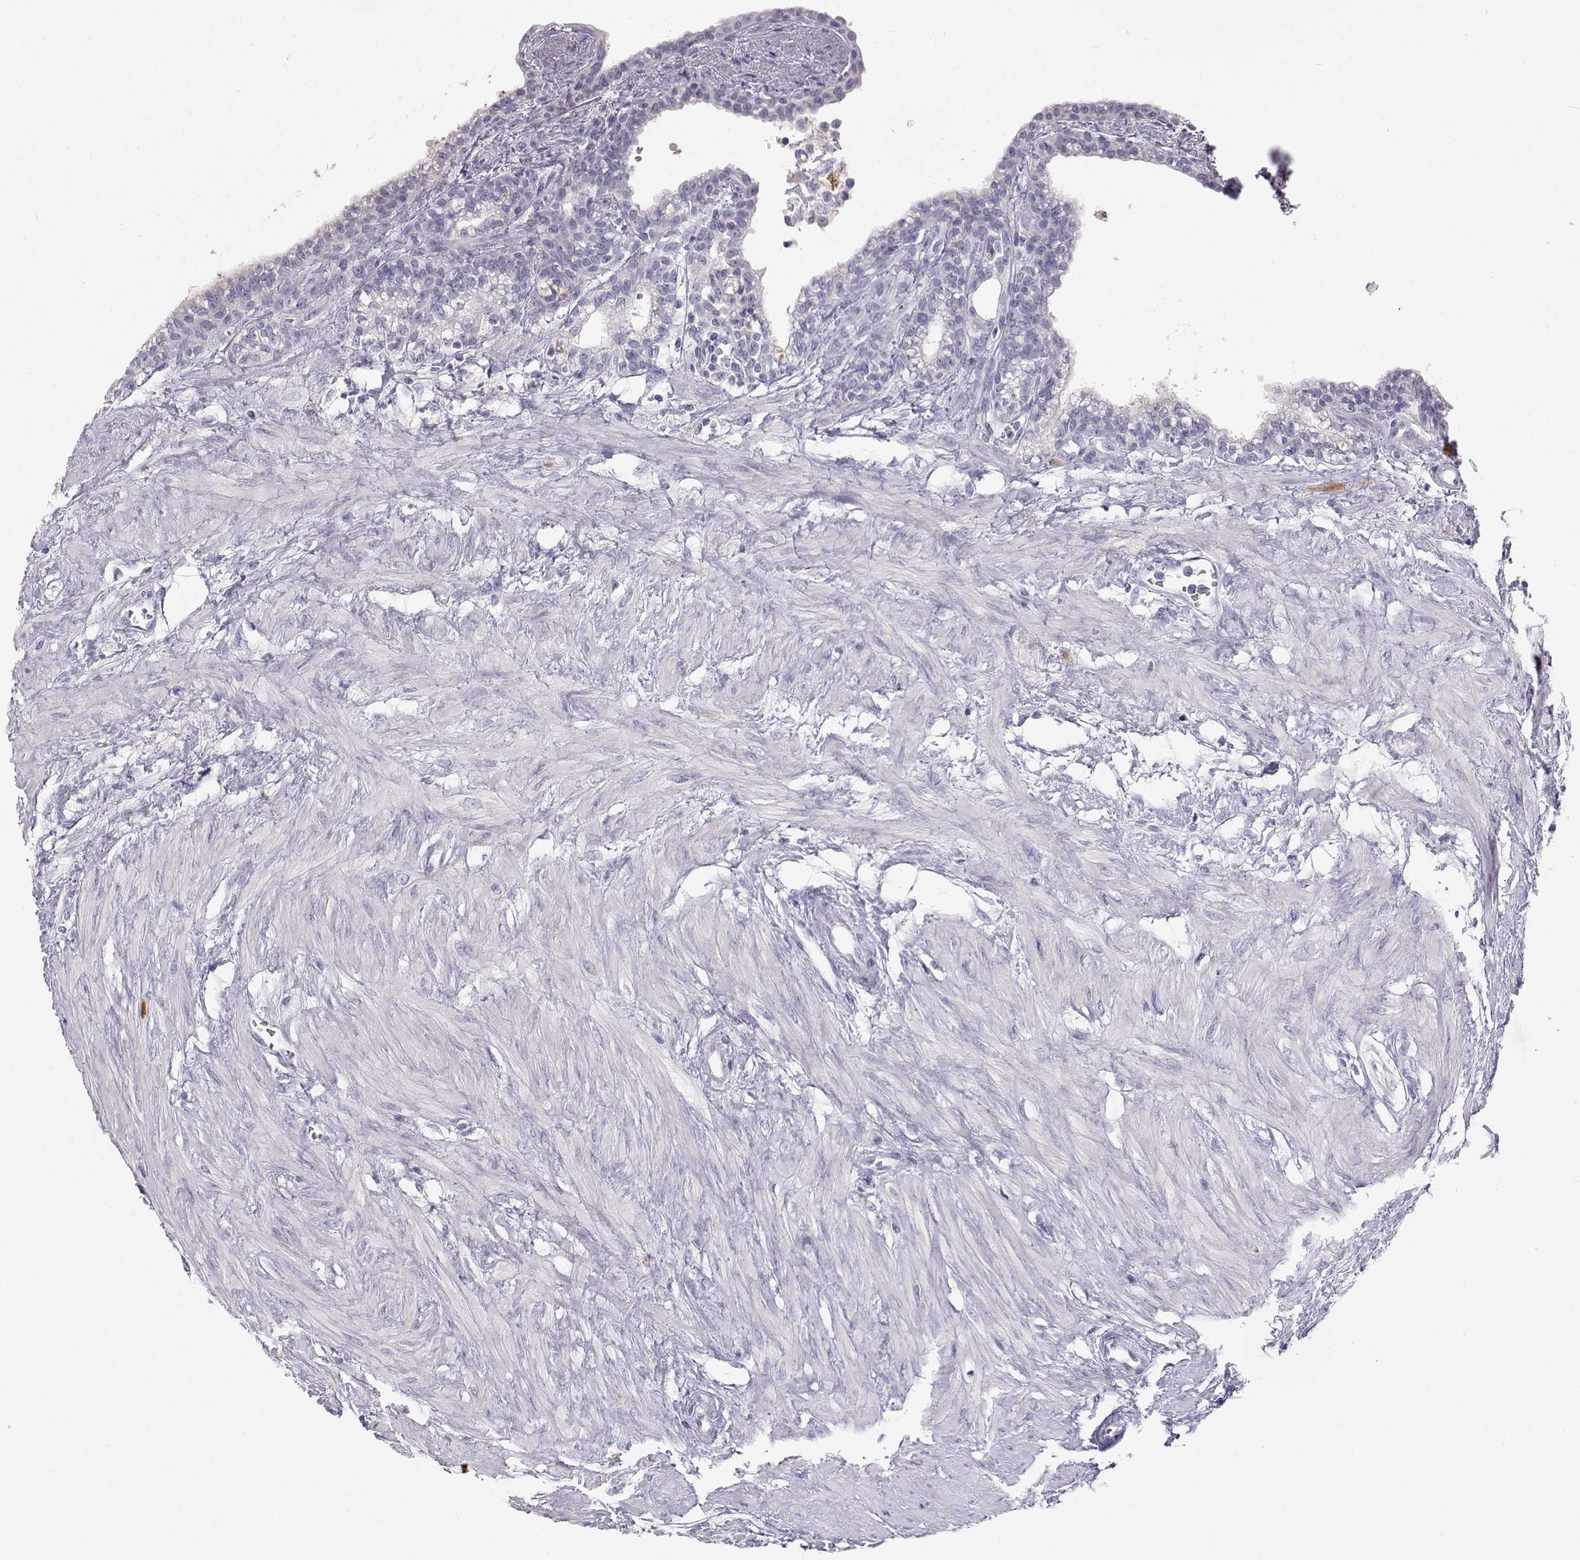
{"staining": {"intensity": "negative", "quantity": "none", "location": "none"}, "tissue": "seminal vesicle", "cell_type": "Glandular cells", "image_type": "normal", "snomed": [{"axis": "morphology", "description": "Normal tissue, NOS"}, {"axis": "morphology", "description": "Urothelial carcinoma, NOS"}, {"axis": "topography", "description": "Urinary bladder"}, {"axis": "topography", "description": "Seminal veicle"}], "caption": "Protein analysis of normal seminal vesicle demonstrates no significant expression in glandular cells. (DAB (3,3'-diaminobenzidine) immunohistochemistry (IHC) with hematoxylin counter stain).", "gene": "OPN5", "patient": {"sex": "male", "age": 76}}